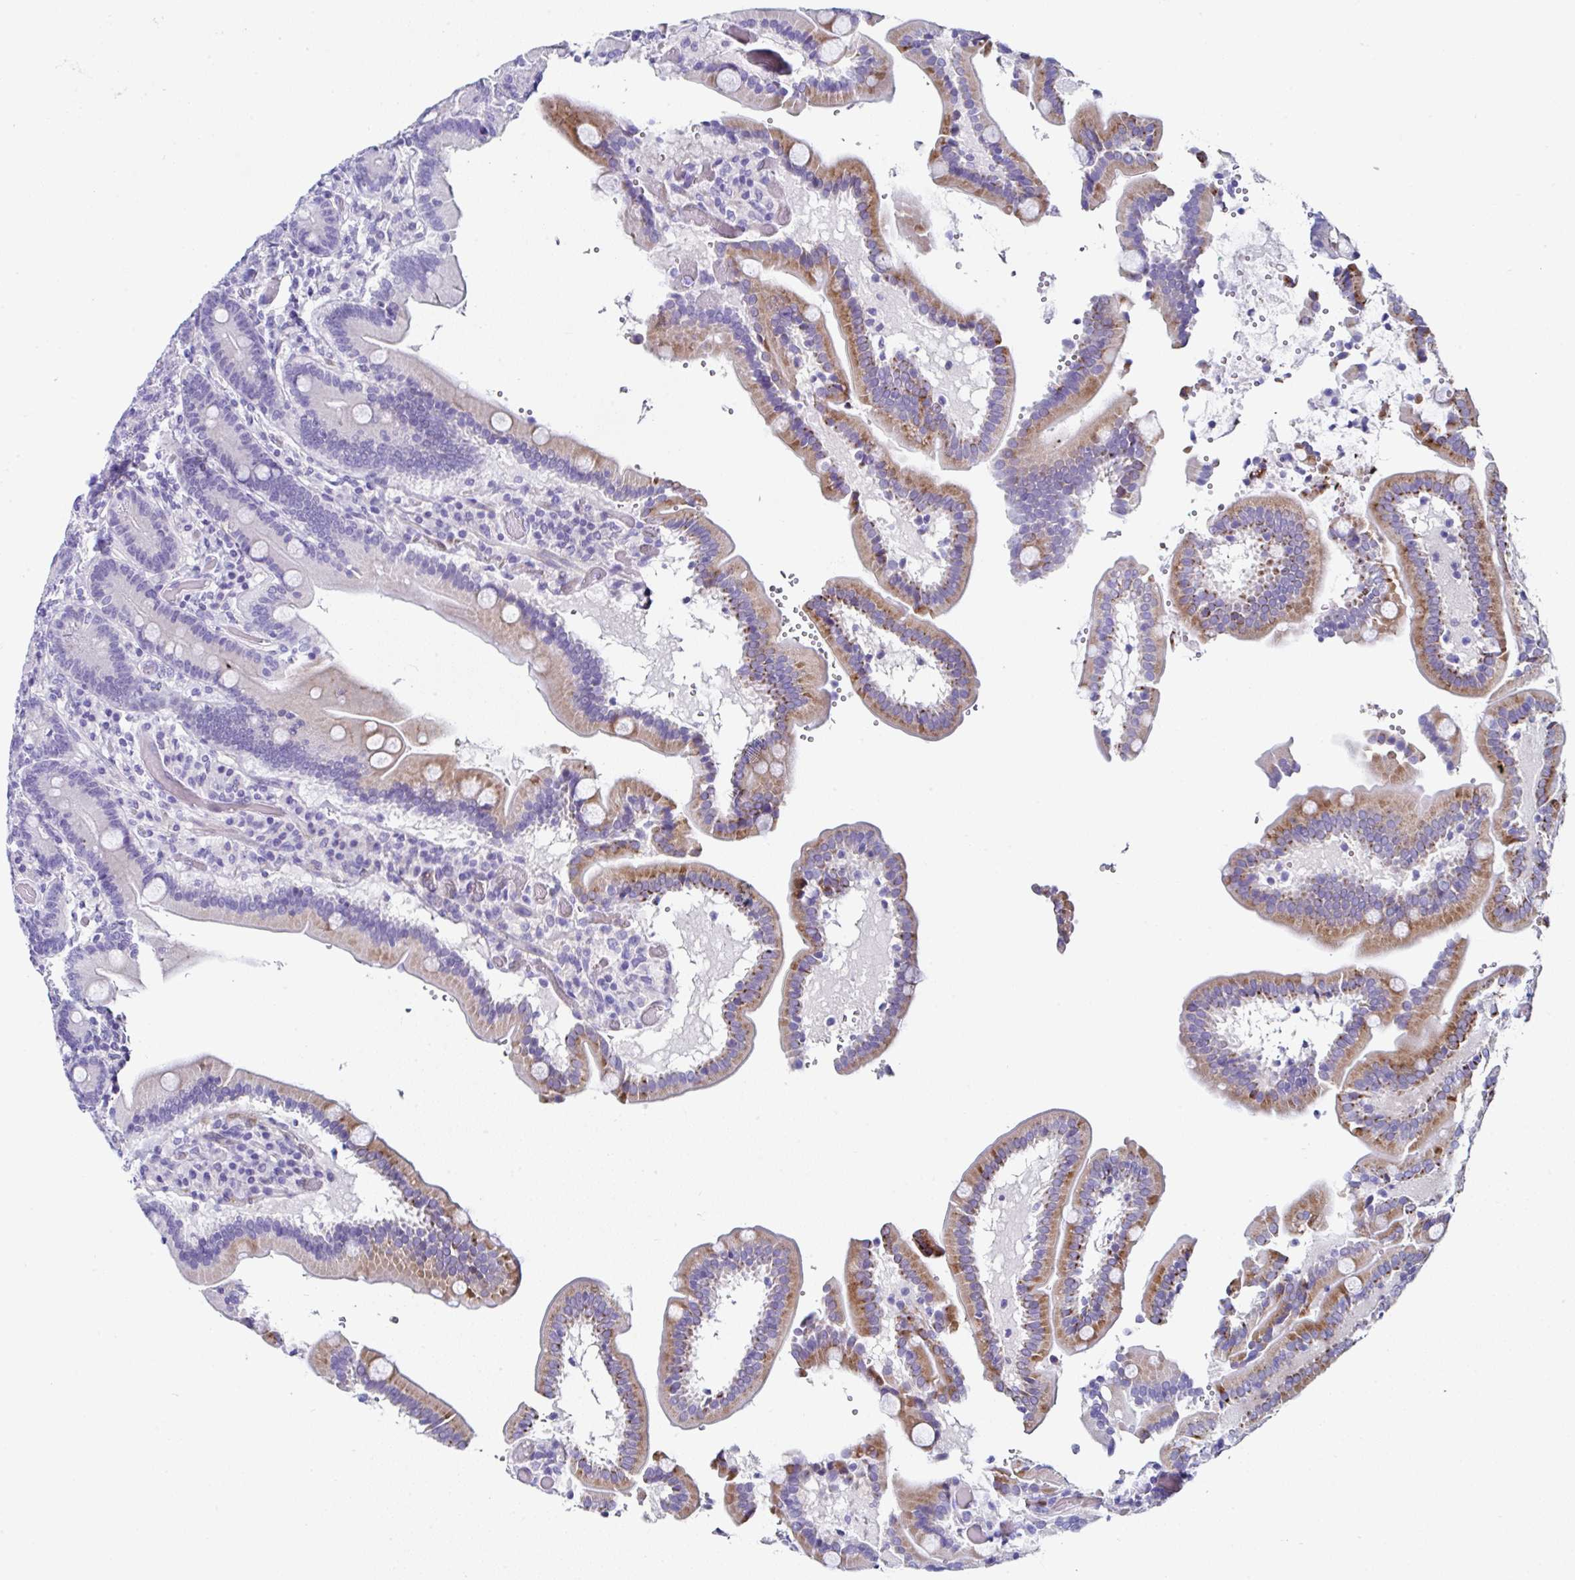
{"staining": {"intensity": "moderate", "quantity": "25%-75%", "location": "cytoplasmic/membranous"}, "tissue": "duodenum", "cell_type": "Glandular cells", "image_type": "normal", "snomed": [{"axis": "morphology", "description": "Normal tissue, NOS"}, {"axis": "topography", "description": "Duodenum"}], "caption": "A brown stain labels moderate cytoplasmic/membranous positivity of a protein in glandular cells of normal duodenum.", "gene": "UGT3A1", "patient": {"sex": "female", "age": 62}}